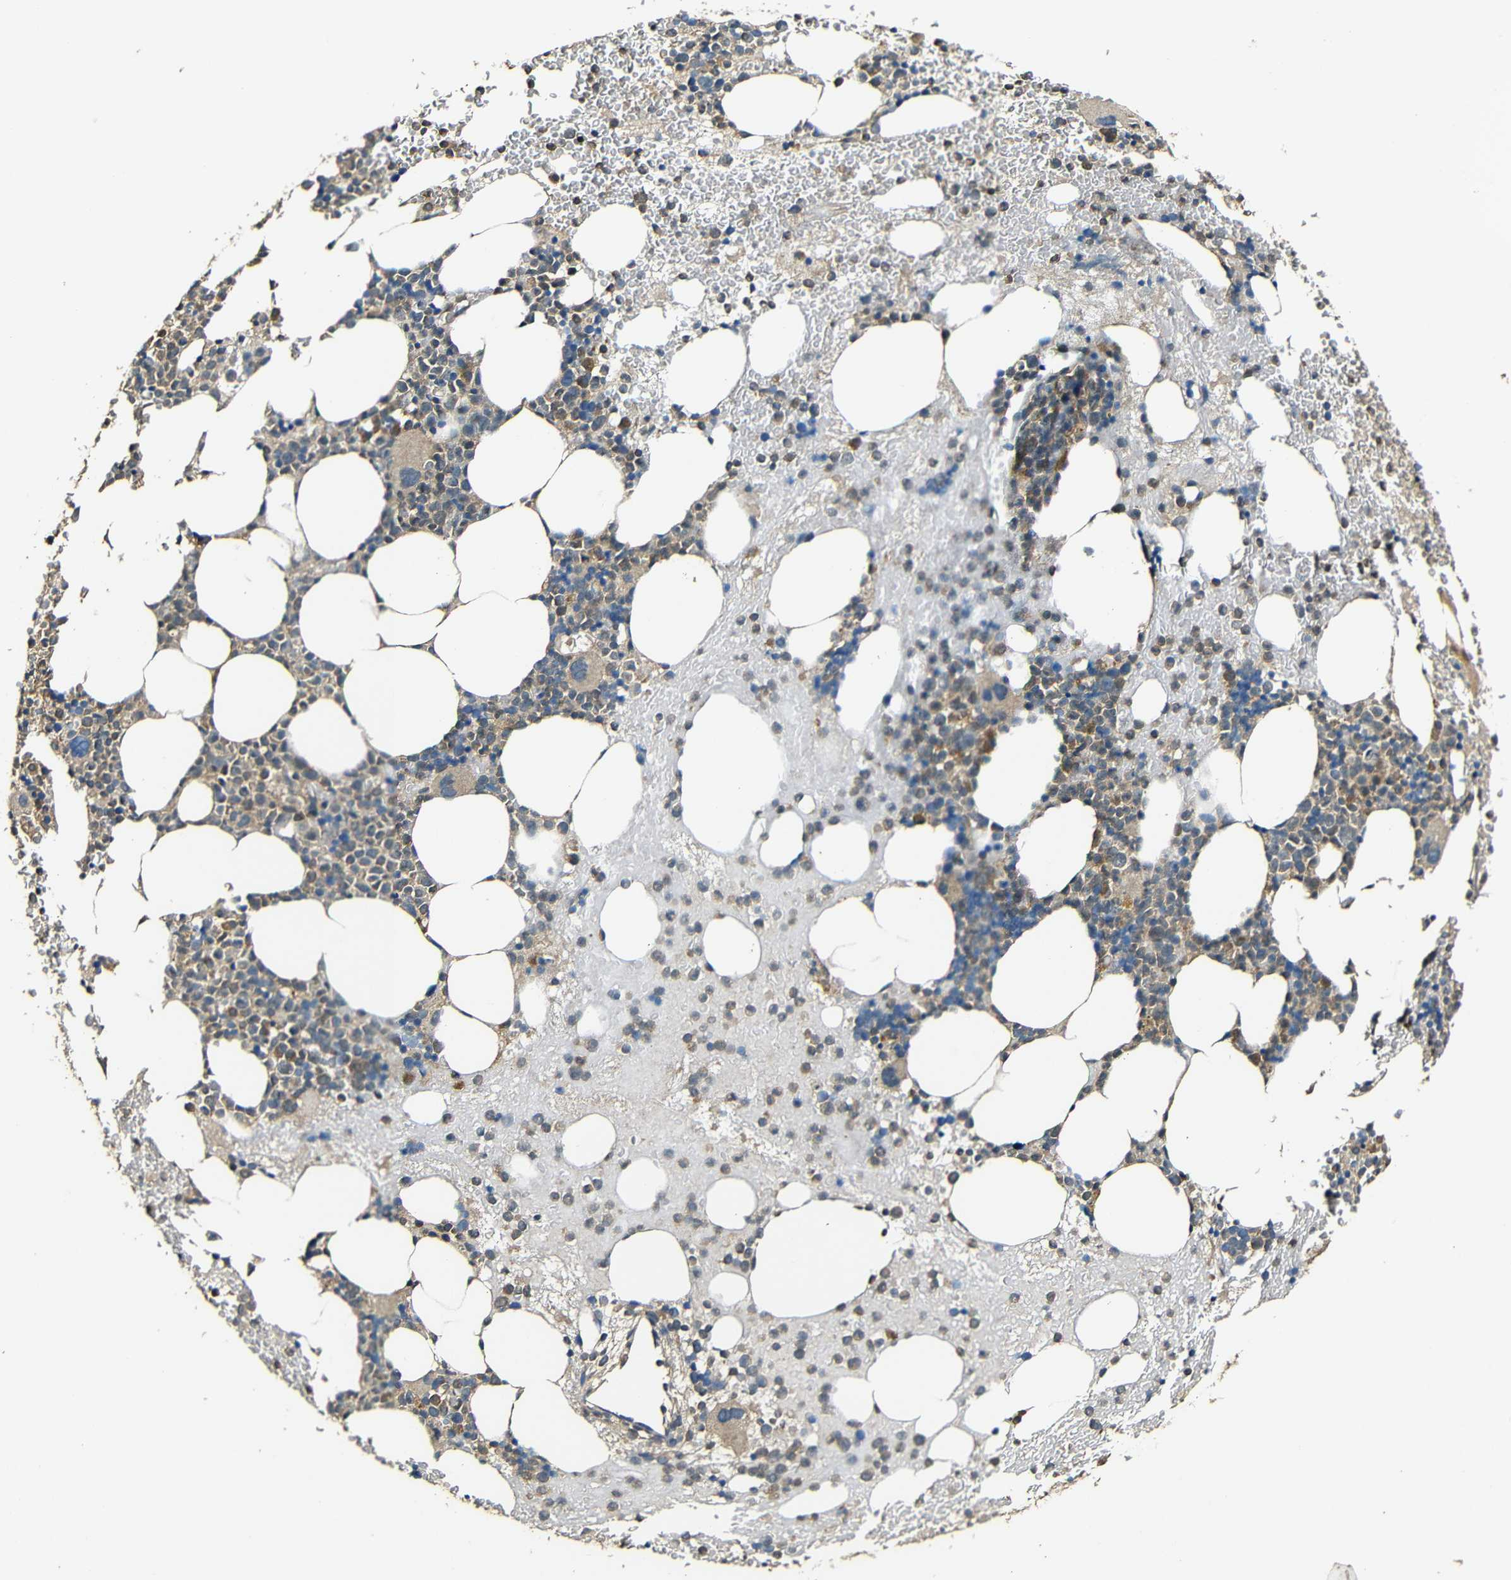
{"staining": {"intensity": "weak", "quantity": ">75%", "location": "cytoplasmic/membranous"}, "tissue": "bone marrow", "cell_type": "Hematopoietic cells", "image_type": "normal", "snomed": [{"axis": "morphology", "description": "Normal tissue, NOS"}, {"axis": "morphology", "description": "Inflammation, NOS"}, {"axis": "topography", "description": "Bone marrow"}], "caption": "Protein expression analysis of normal human bone marrow reveals weak cytoplasmic/membranous expression in about >75% of hematopoietic cells. (Brightfield microscopy of DAB IHC at high magnification).", "gene": "CASP8", "patient": {"sex": "female", "age": 76}}